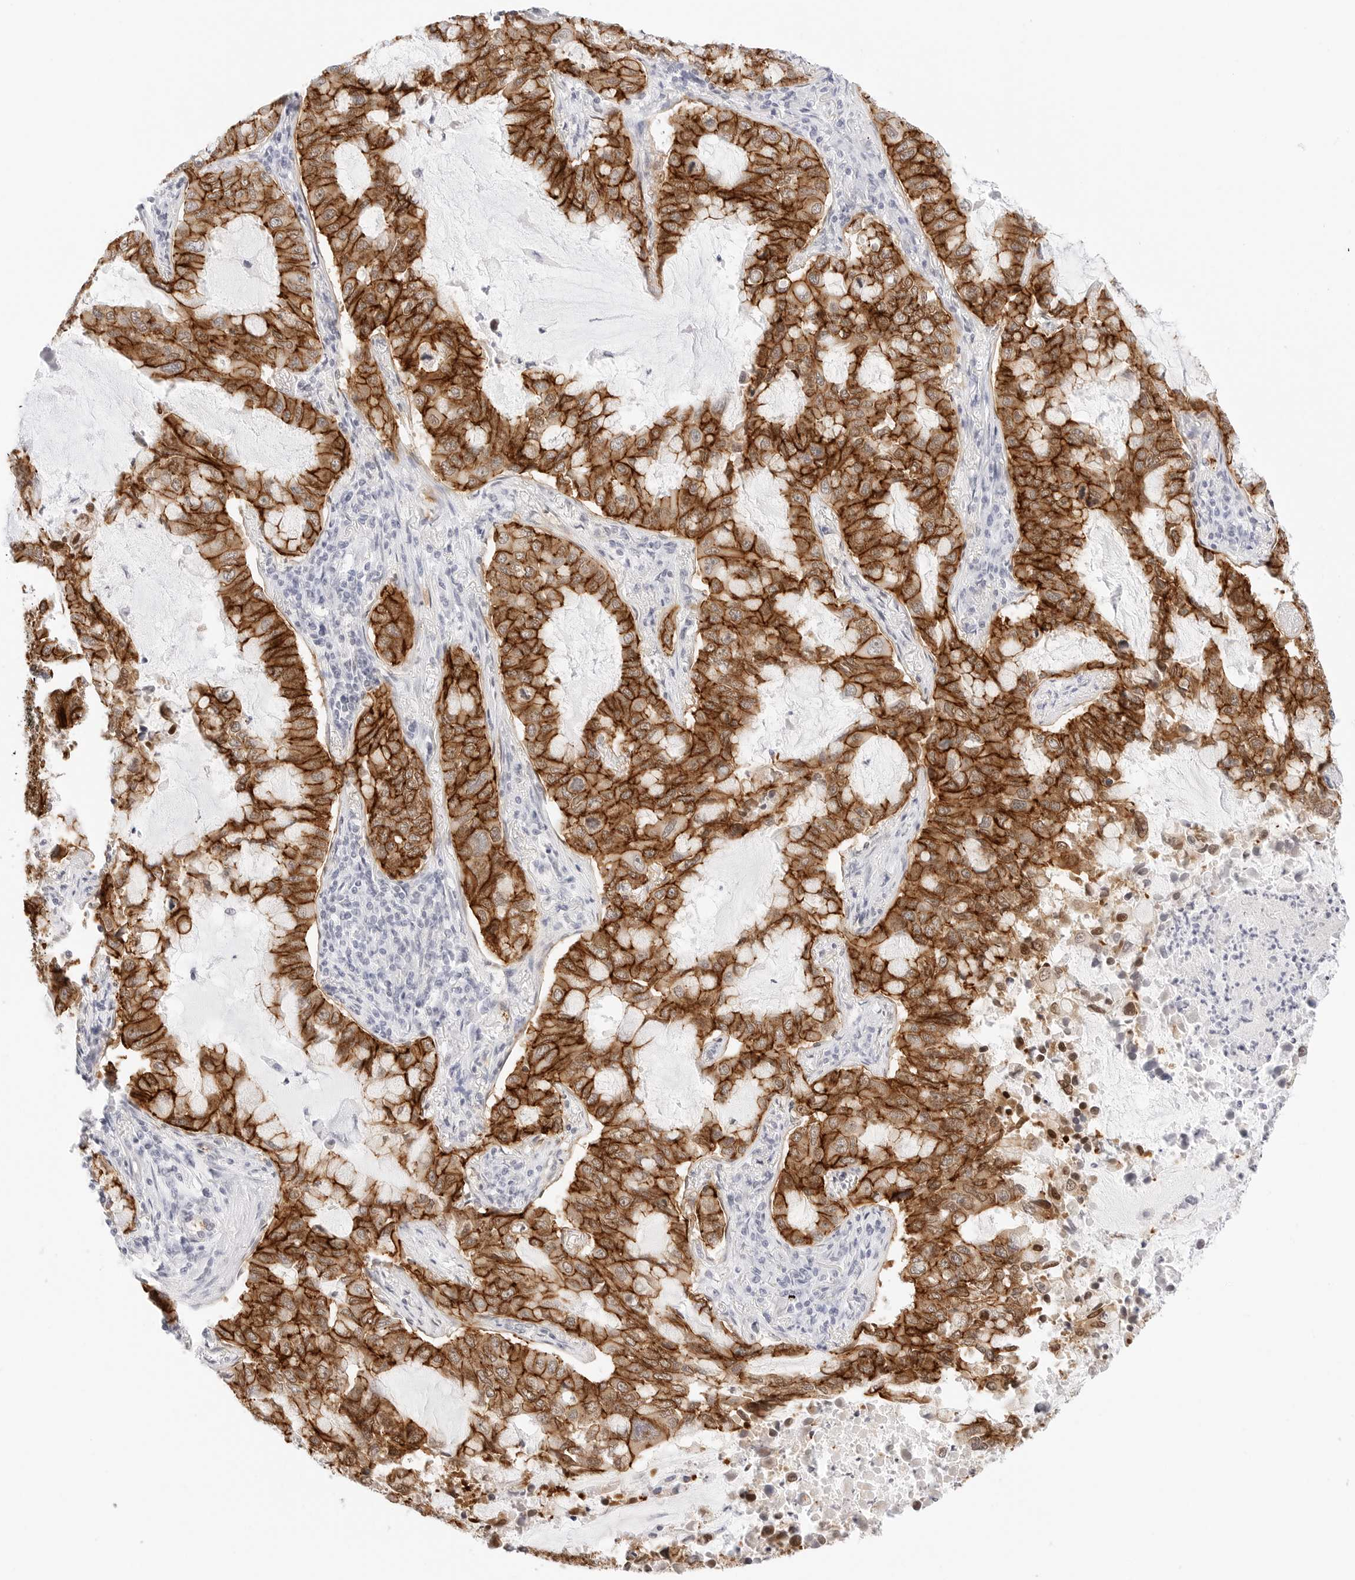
{"staining": {"intensity": "strong", "quantity": ">75%", "location": "cytoplasmic/membranous"}, "tissue": "lung cancer", "cell_type": "Tumor cells", "image_type": "cancer", "snomed": [{"axis": "morphology", "description": "Adenocarcinoma, NOS"}, {"axis": "topography", "description": "Lung"}], "caption": "Lung adenocarcinoma stained with a brown dye reveals strong cytoplasmic/membranous positive staining in approximately >75% of tumor cells.", "gene": "CDH1", "patient": {"sex": "male", "age": 64}}